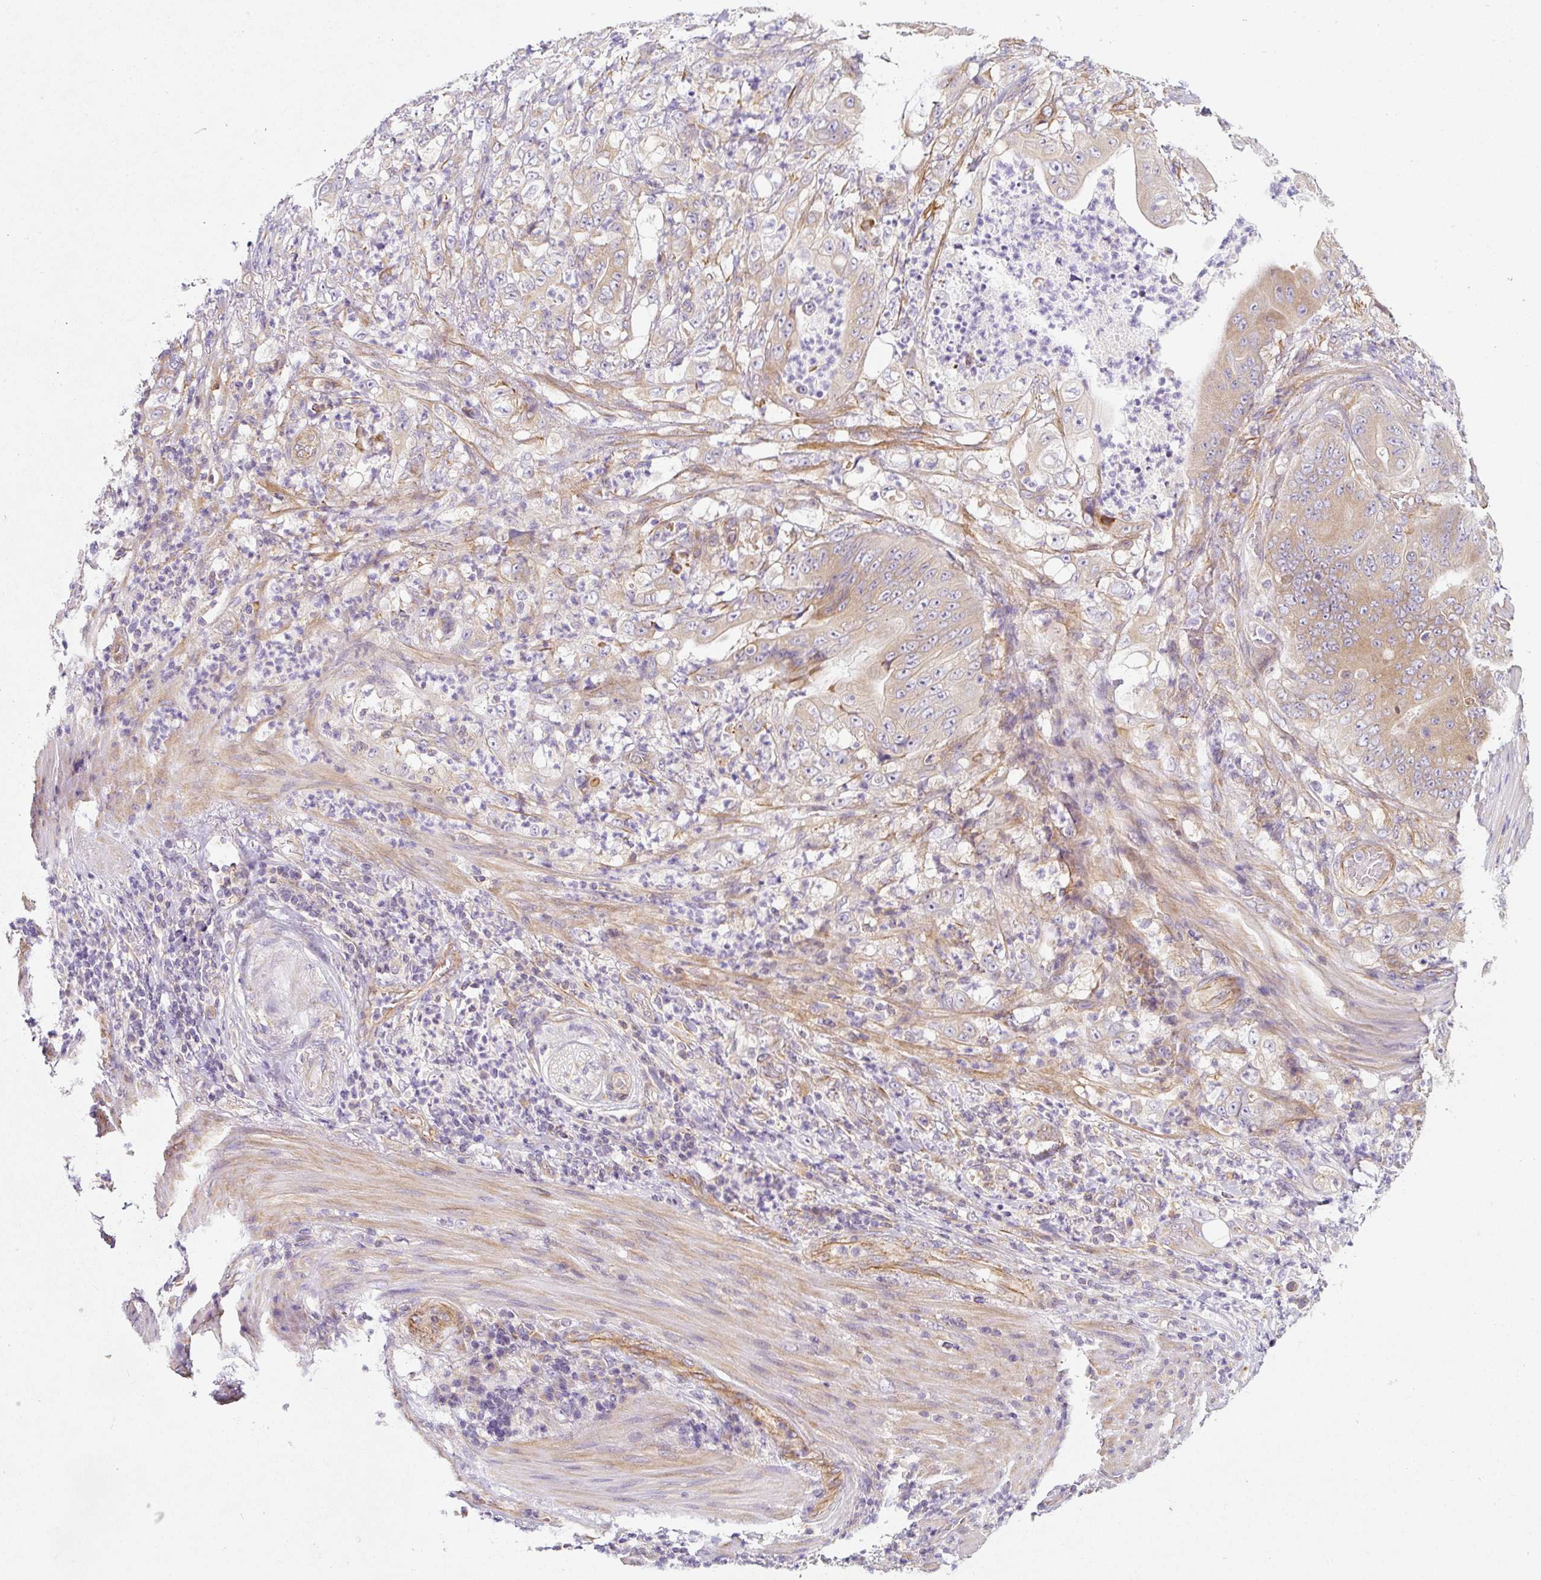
{"staining": {"intensity": "moderate", "quantity": "<25%", "location": "cytoplasmic/membranous"}, "tissue": "stomach cancer", "cell_type": "Tumor cells", "image_type": "cancer", "snomed": [{"axis": "morphology", "description": "Adenocarcinoma, NOS"}, {"axis": "topography", "description": "Stomach"}], "caption": "High-power microscopy captured an immunohistochemistry (IHC) micrograph of adenocarcinoma (stomach), revealing moderate cytoplasmic/membranous positivity in approximately <25% of tumor cells. The protein is stained brown, and the nuclei are stained in blue (DAB (3,3'-diaminobenzidine) IHC with brightfield microscopy, high magnification).", "gene": "ERAP2", "patient": {"sex": "female", "age": 73}}